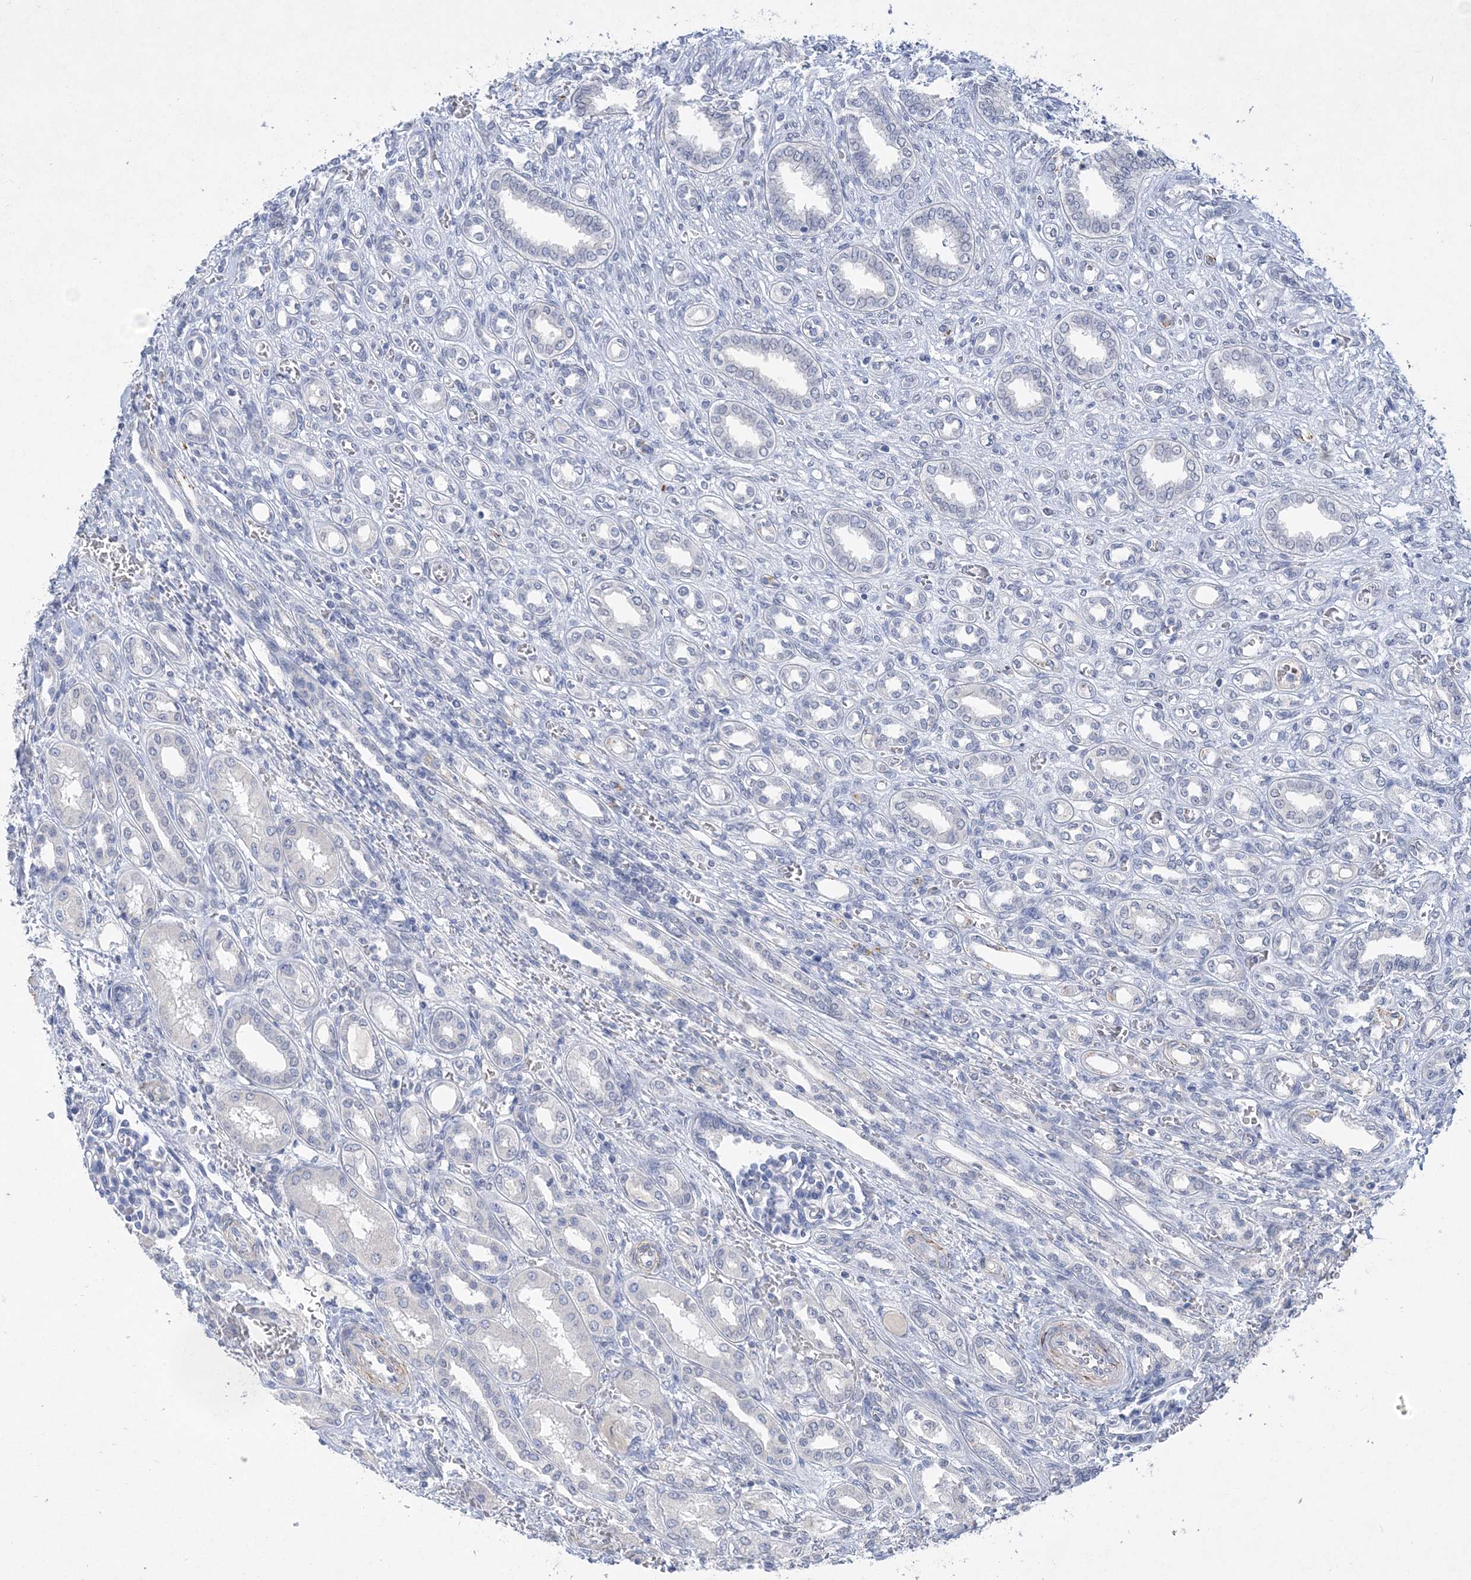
{"staining": {"intensity": "negative", "quantity": "none", "location": "none"}, "tissue": "kidney", "cell_type": "Cells in glomeruli", "image_type": "normal", "snomed": [{"axis": "morphology", "description": "Normal tissue, NOS"}, {"axis": "morphology", "description": "Neoplasm, malignant, NOS"}, {"axis": "topography", "description": "Kidney"}], "caption": "Image shows no significant protein expression in cells in glomeruli of benign kidney. (Stains: DAB immunohistochemistry (IHC) with hematoxylin counter stain, Microscopy: brightfield microscopy at high magnification).", "gene": "C11orf58", "patient": {"sex": "female", "age": 1}}